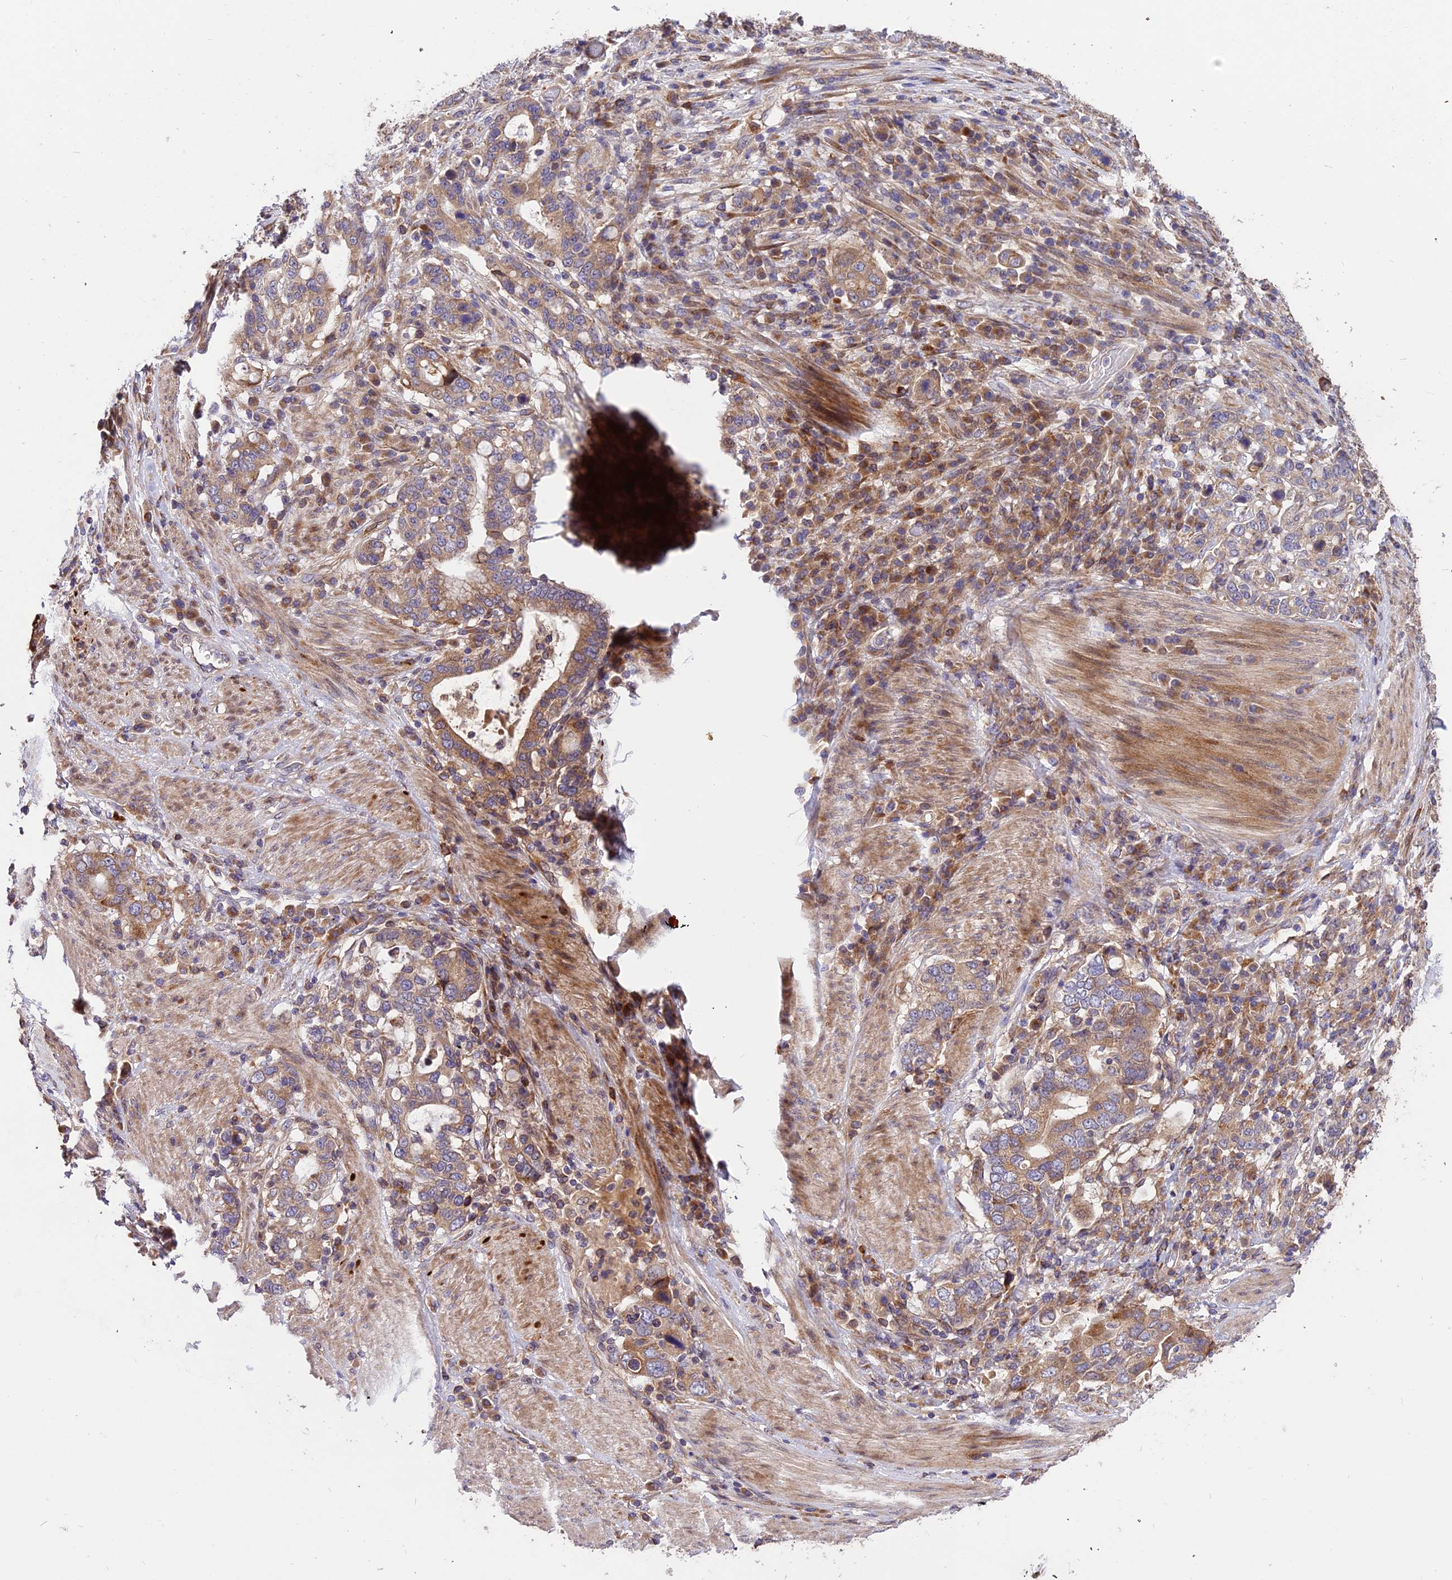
{"staining": {"intensity": "moderate", "quantity": ">75%", "location": "cytoplasmic/membranous"}, "tissue": "stomach cancer", "cell_type": "Tumor cells", "image_type": "cancer", "snomed": [{"axis": "morphology", "description": "Adenocarcinoma, NOS"}, {"axis": "topography", "description": "Stomach, upper"}, {"axis": "topography", "description": "Stomach"}], "caption": "A high-resolution histopathology image shows immunohistochemistry (IHC) staining of stomach cancer, which displays moderate cytoplasmic/membranous staining in about >75% of tumor cells.", "gene": "ROCK1", "patient": {"sex": "male", "age": 62}}